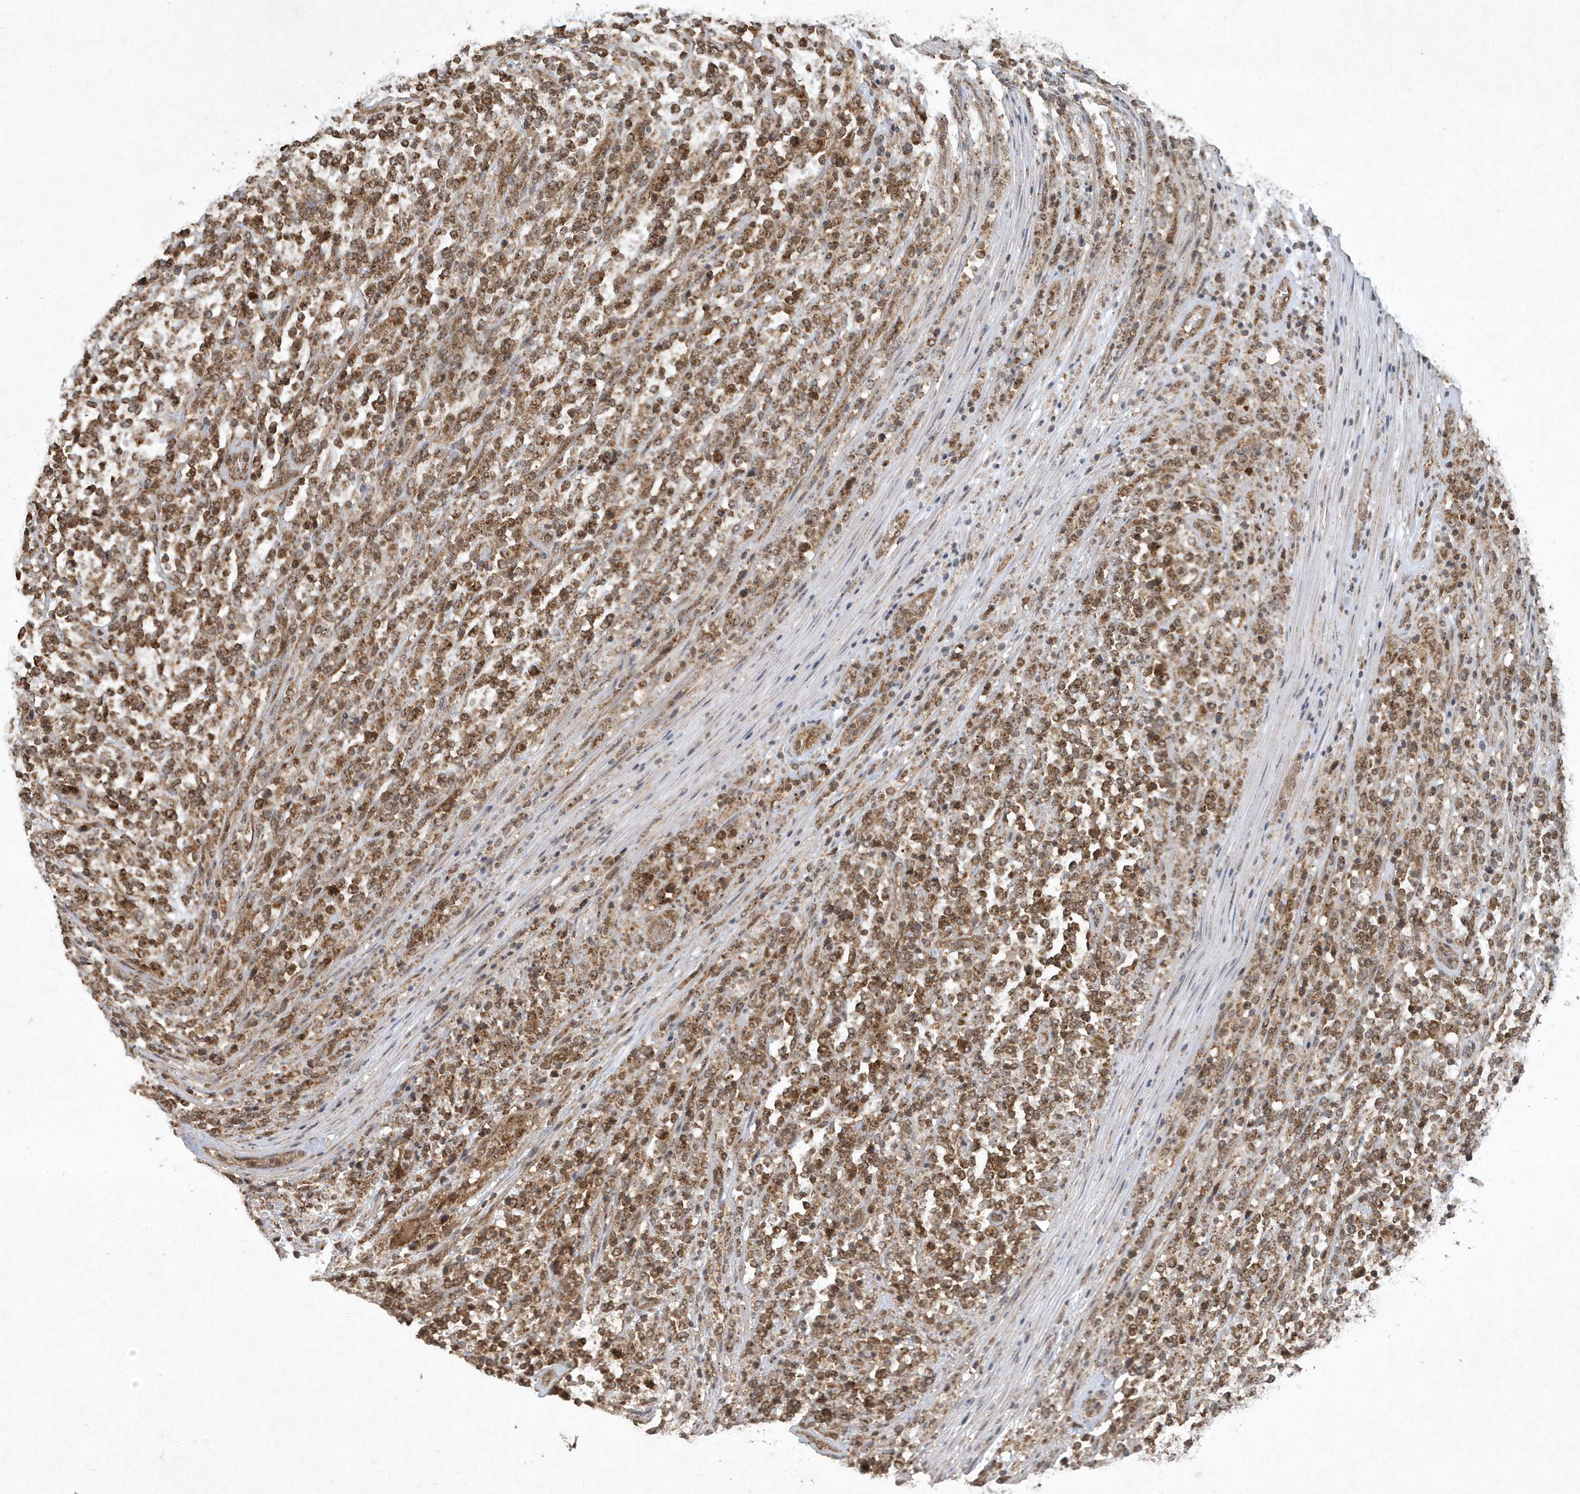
{"staining": {"intensity": "moderate", "quantity": ">75%", "location": "cytoplasmic/membranous,nuclear"}, "tissue": "lymphoma", "cell_type": "Tumor cells", "image_type": "cancer", "snomed": [{"axis": "morphology", "description": "Malignant lymphoma, non-Hodgkin's type, High grade"}, {"axis": "topography", "description": "Soft tissue"}], "caption": "An immunohistochemistry image of tumor tissue is shown. Protein staining in brown shows moderate cytoplasmic/membranous and nuclear positivity in lymphoma within tumor cells.", "gene": "ABCB9", "patient": {"sex": "male", "age": 18}}